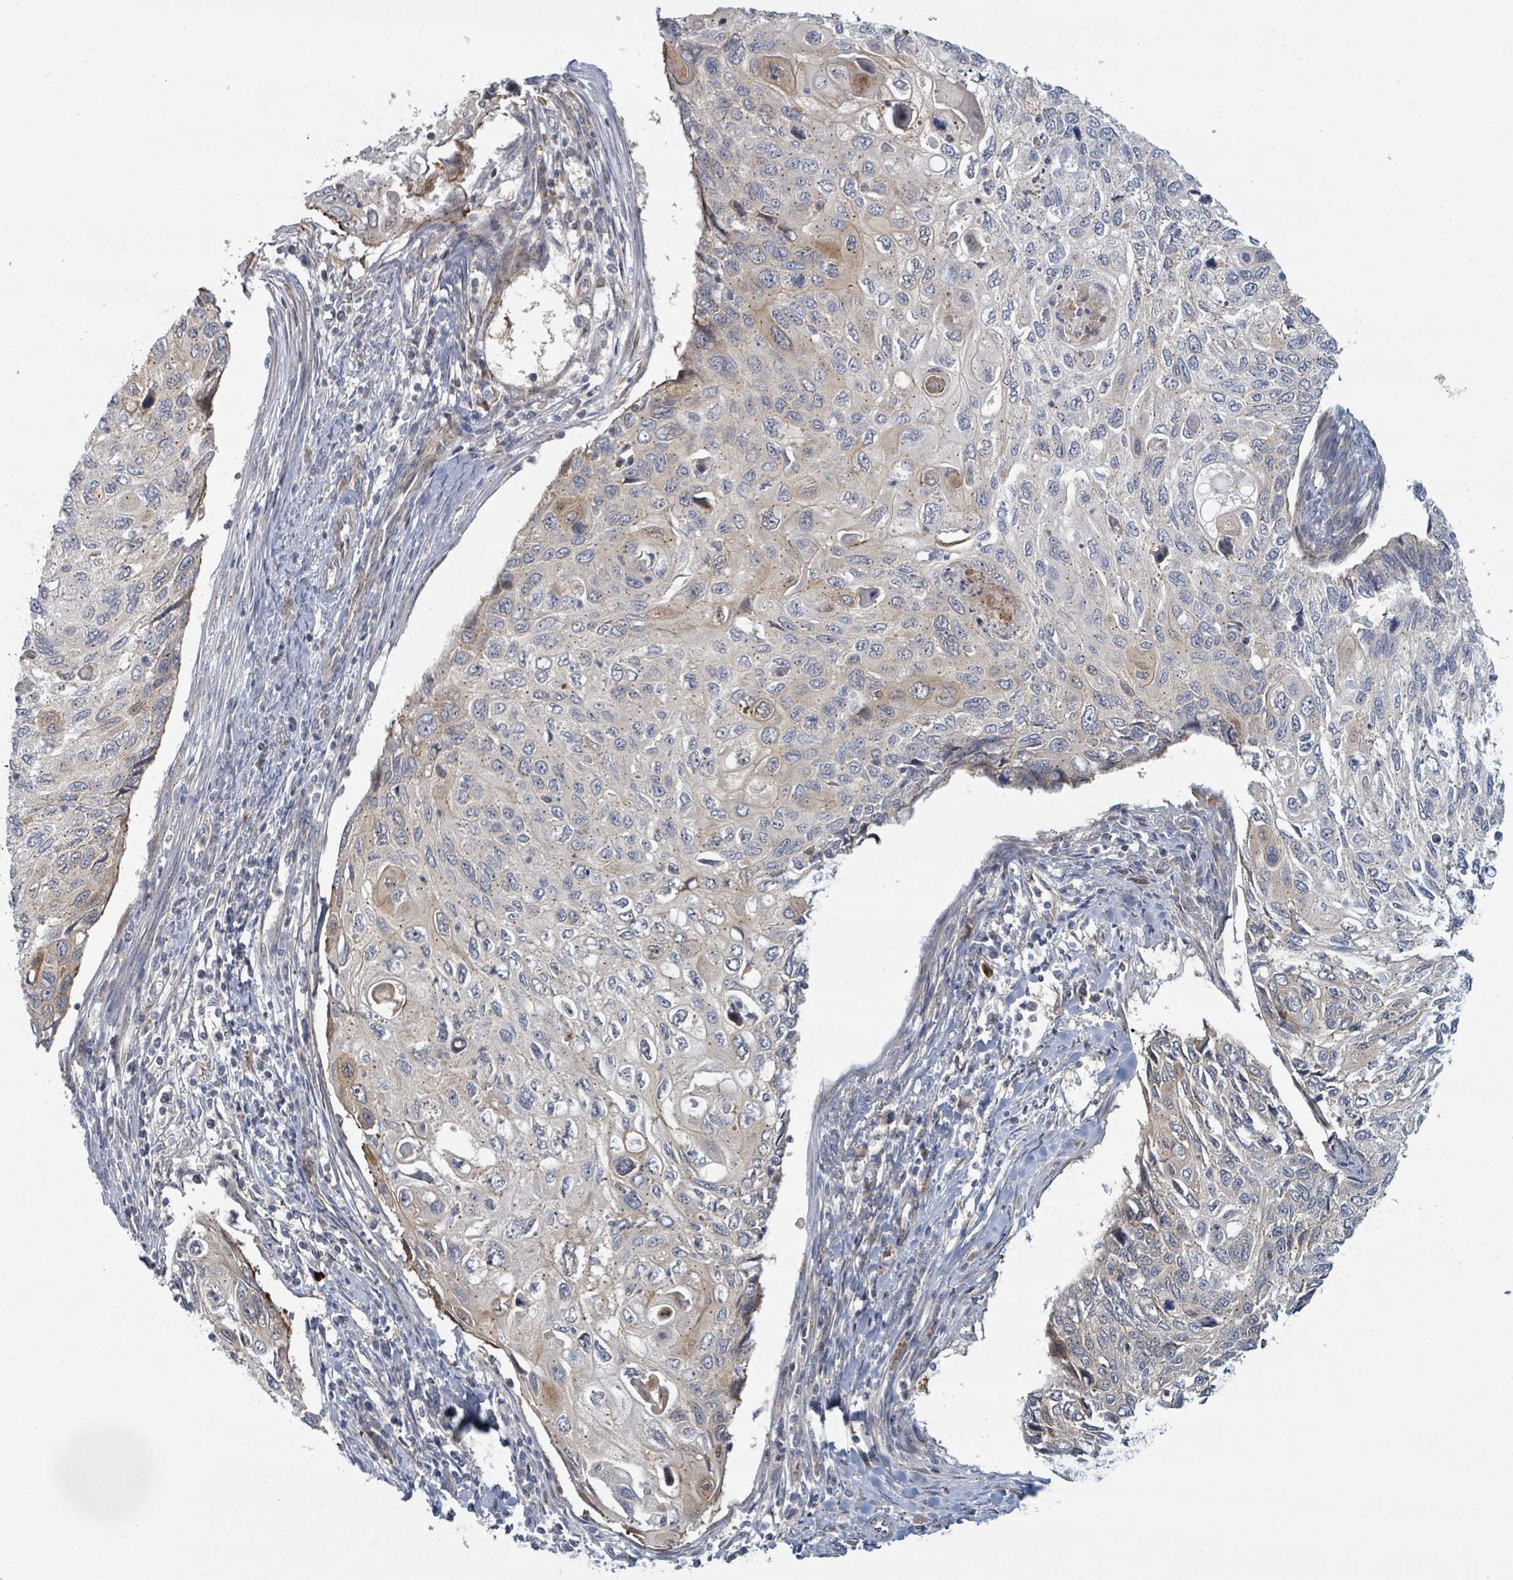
{"staining": {"intensity": "weak", "quantity": "<25%", "location": "cytoplasmic/membranous"}, "tissue": "cervical cancer", "cell_type": "Tumor cells", "image_type": "cancer", "snomed": [{"axis": "morphology", "description": "Squamous cell carcinoma, NOS"}, {"axis": "topography", "description": "Cervix"}], "caption": "Immunohistochemistry histopathology image of squamous cell carcinoma (cervical) stained for a protein (brown), which shows no positivity in tumor cells. Nuclei are stained in blue.", "gene": "COL5A3", "patient": {"sex": "female", "age": 70}}